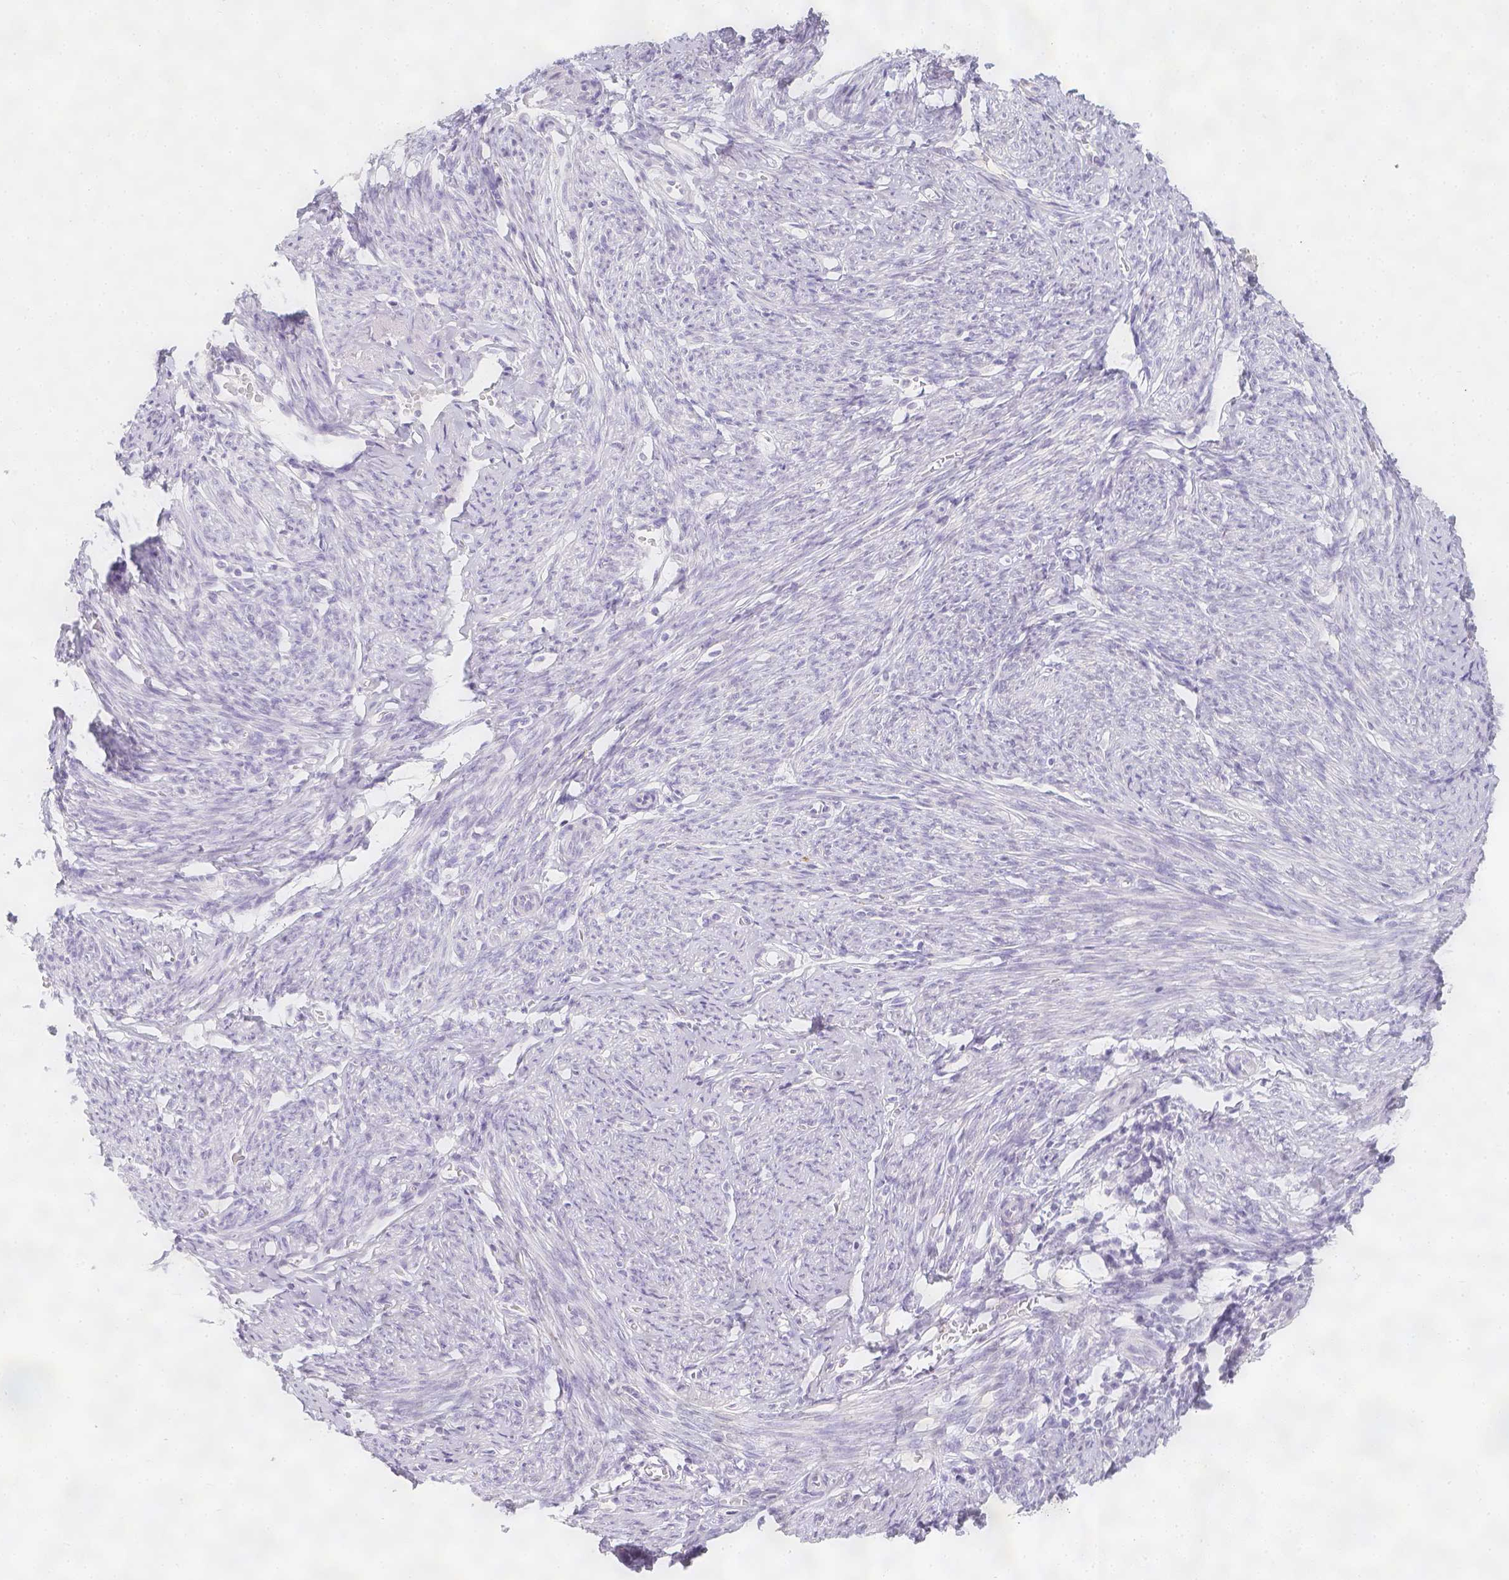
{"staining": {"intensity": "negative", "quantity": "none", "location": "none"}, "tissue": "endometrial cancer", "cell_type": "Tumor cells", "image_type": "cancer", "snomed": [{"axis": "morphology", "description": "Adenocarcinoma, NOS"}, {"axis": "topography", "description": "Endometrium"}], "caption": "The photomicrograph reveals no significant staining in tumor cells of endometrial adenocarcinoma. (Stains: DAB immunohistochemistry with hematoxylin counter stain, Microscopy: brightfield microscopy at high magnification).", "gene": "SLC18A1", "patient": {"sex": "female", "age": 57}}